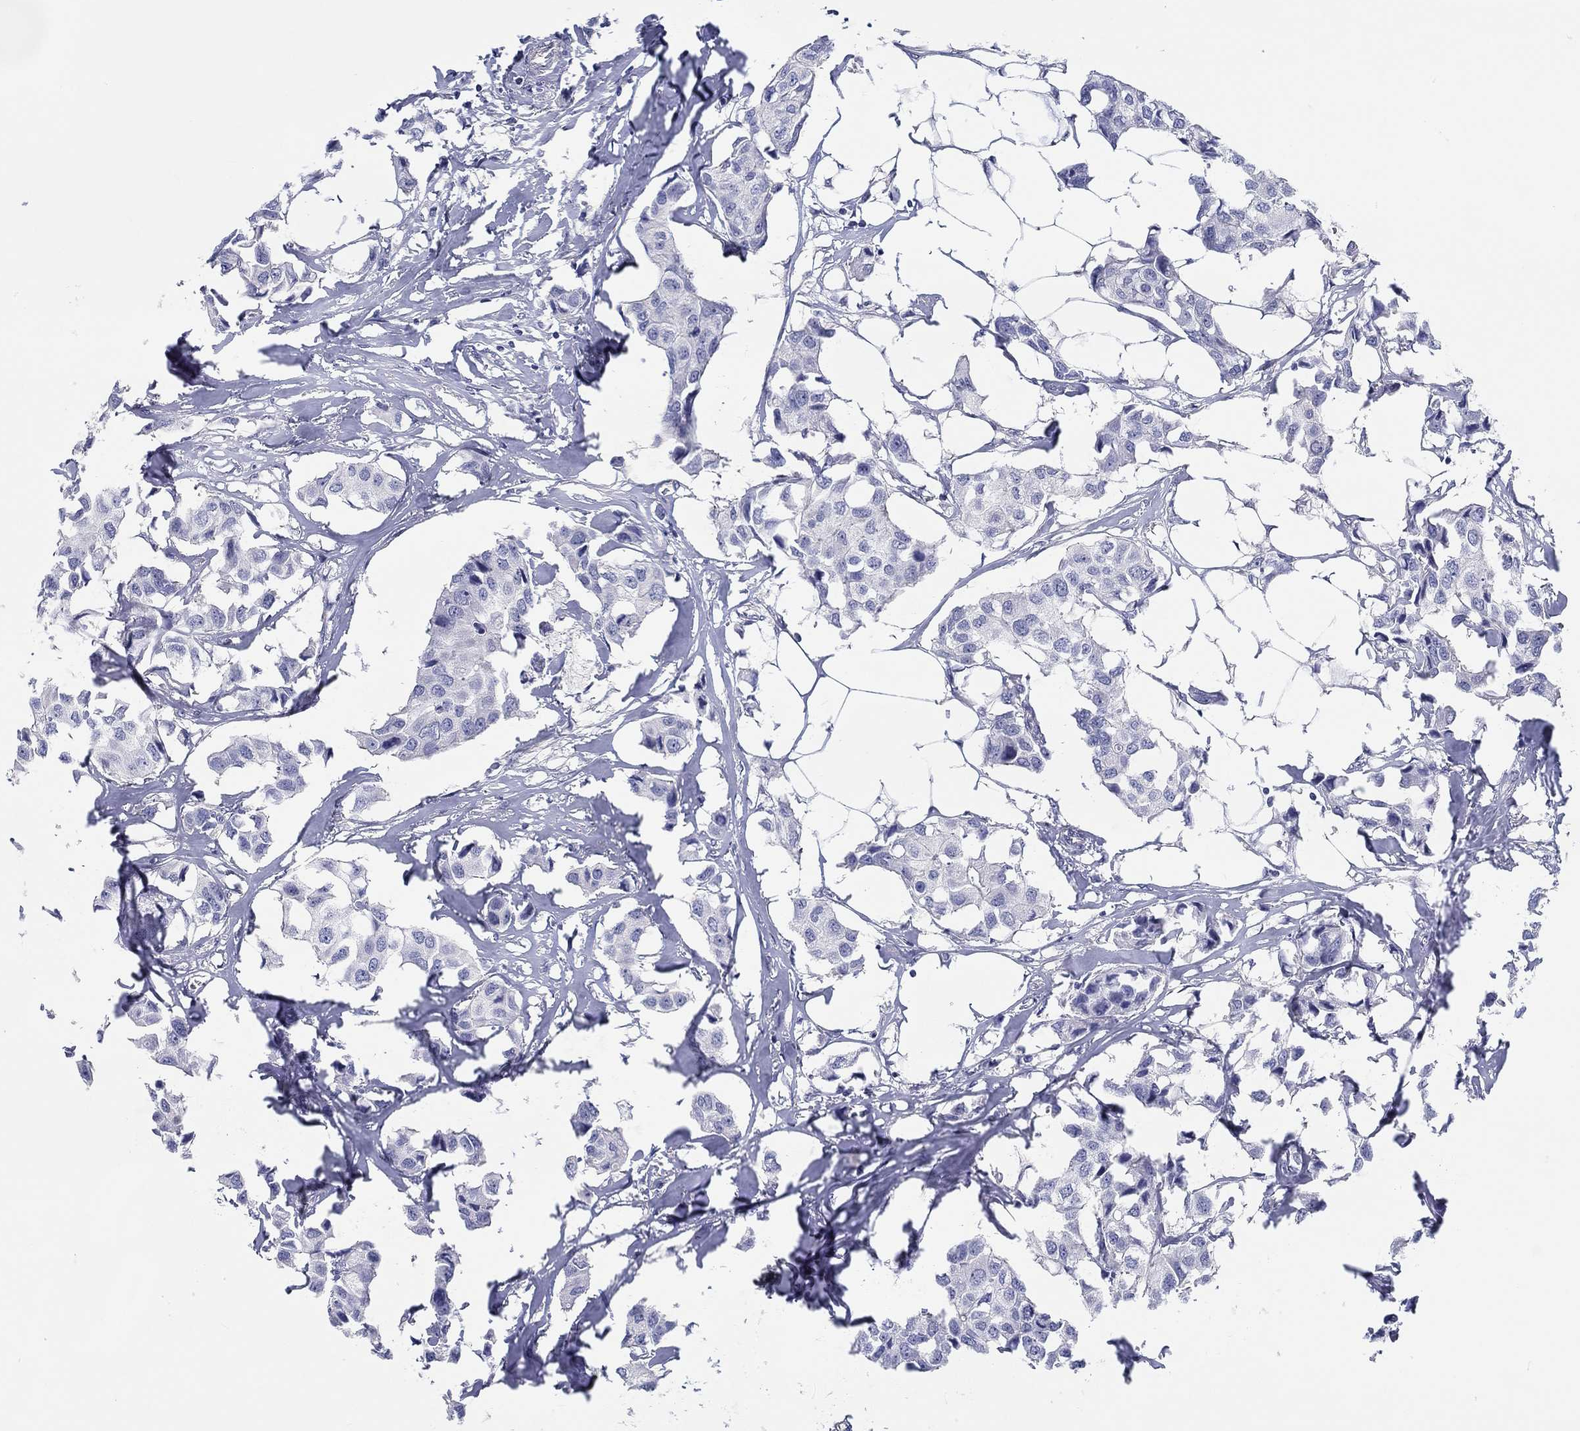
{"staining": {"intensity": "negative", "quantity": "none", "location": "none"}, "tissue": "breast cancer", "cell_type": "Tumor cells", "image_type": "cancer", "snomed": [{"axis": "morphology", "description": "Duct carcinoma"}, {"axis": "topography", "description": "Breast"}], "caption": "An image of human breast cancer (intraductal carcinoma) is negative for staining in tumor cells. Brightfield microscopy of immunohistochemistry stained with DAB (3,3'-diaminobenzidine) (brown) and hematoxylin (blue), captured at high magnification.", "gene": "CRYGD", "patient": {"sex": "female", "age": 80}}